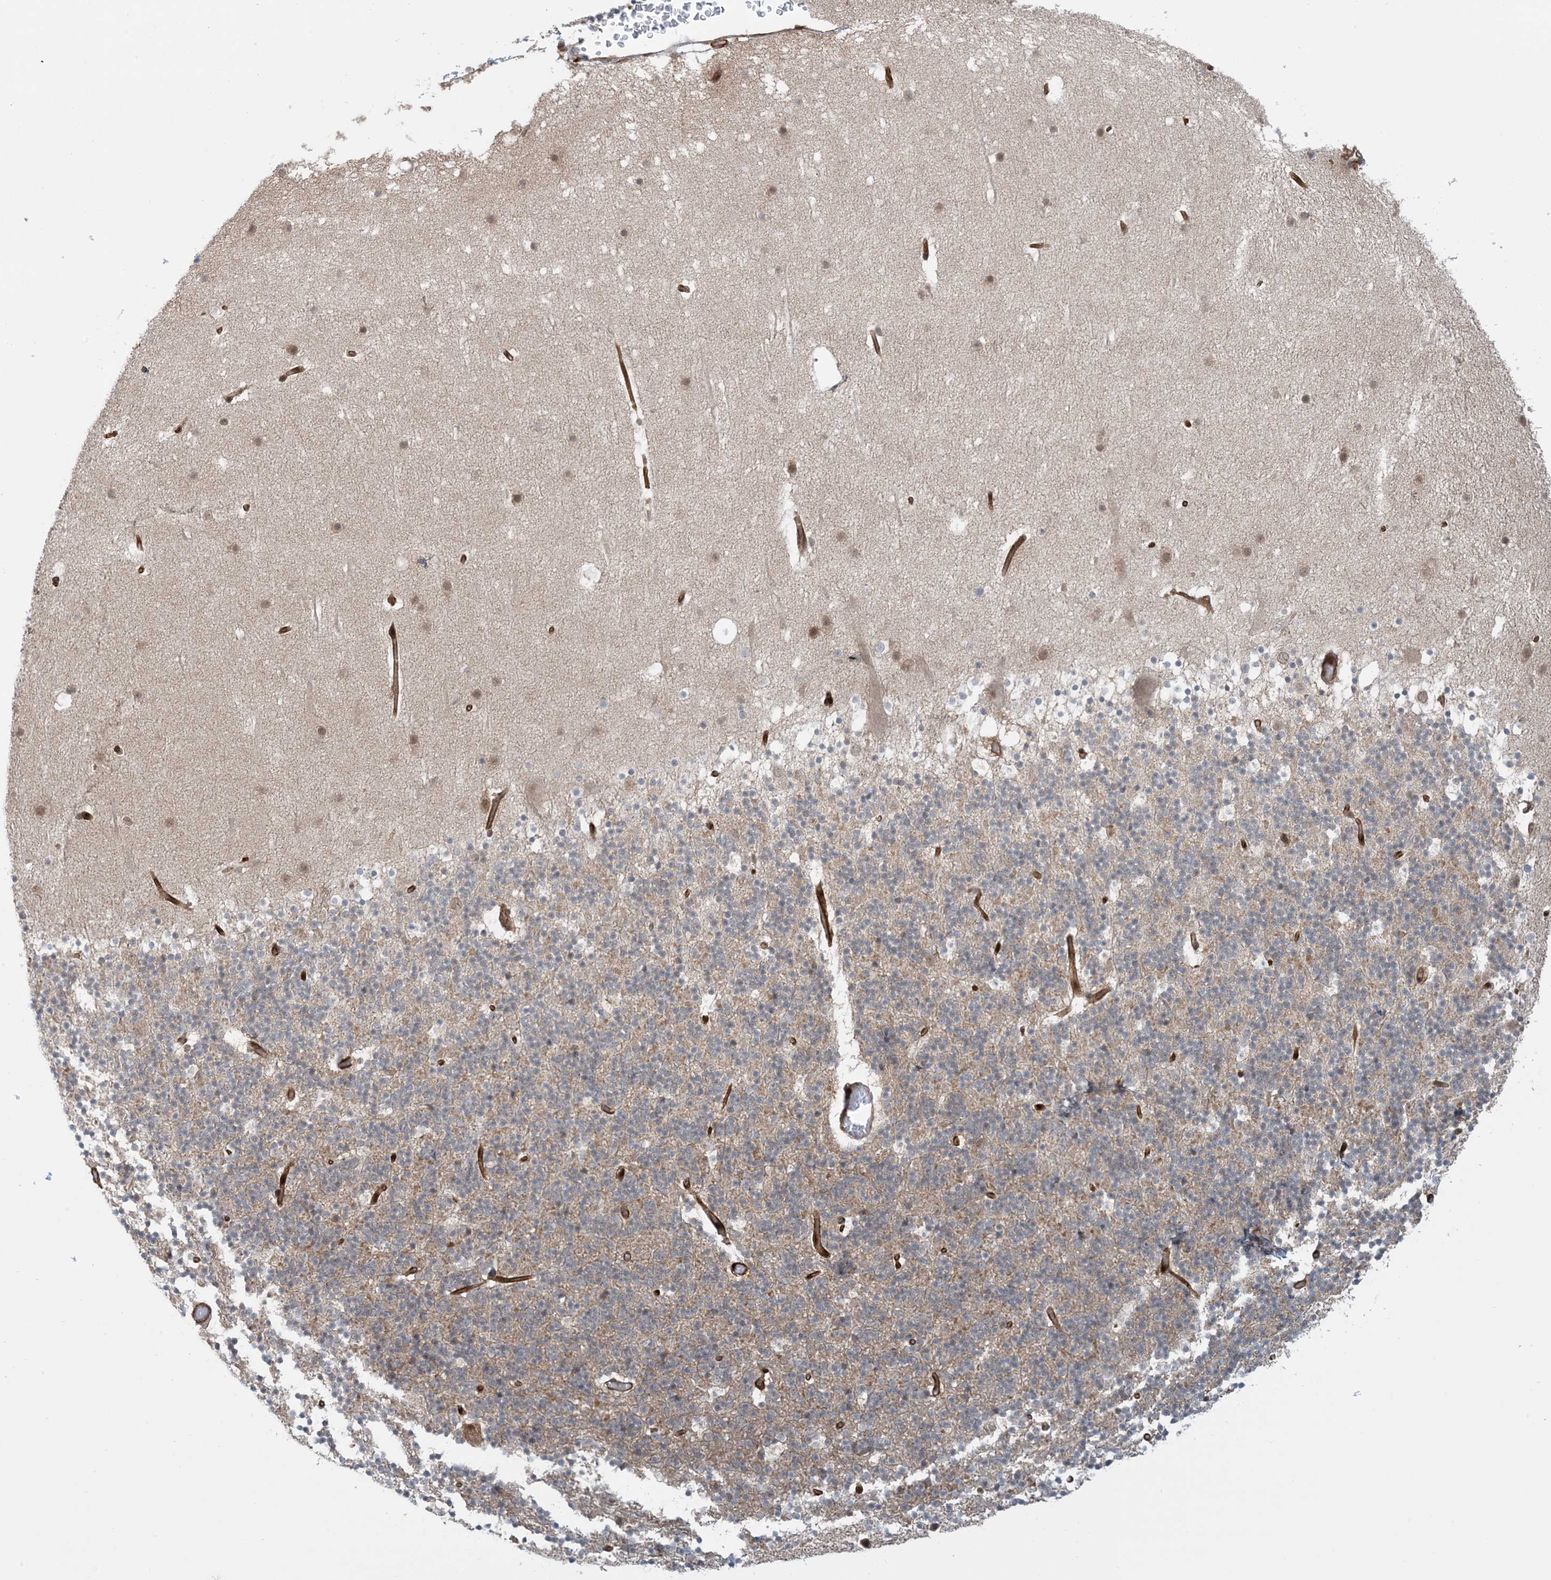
{"staining": {"intensity": "weak", "quantity": "25%-75%", "location": "cytoplasmic/membranous"}, "tissue": "cerebellum", "cell_type": "Cells in granular layer", "image_type": "normal", "snomed": [{"axis": "morphology", "description": "Normal tissue, NOS"}, {"axis": "topography", "description": "Cerebellum"}], "caption": "The immunohistochemical stain highlights weak cytoplasmic/membranous positivity in cells in granular layer of normal cerebellum.", "gene": "PPM1F", "patient": {"sex": "male", "age": 57}}